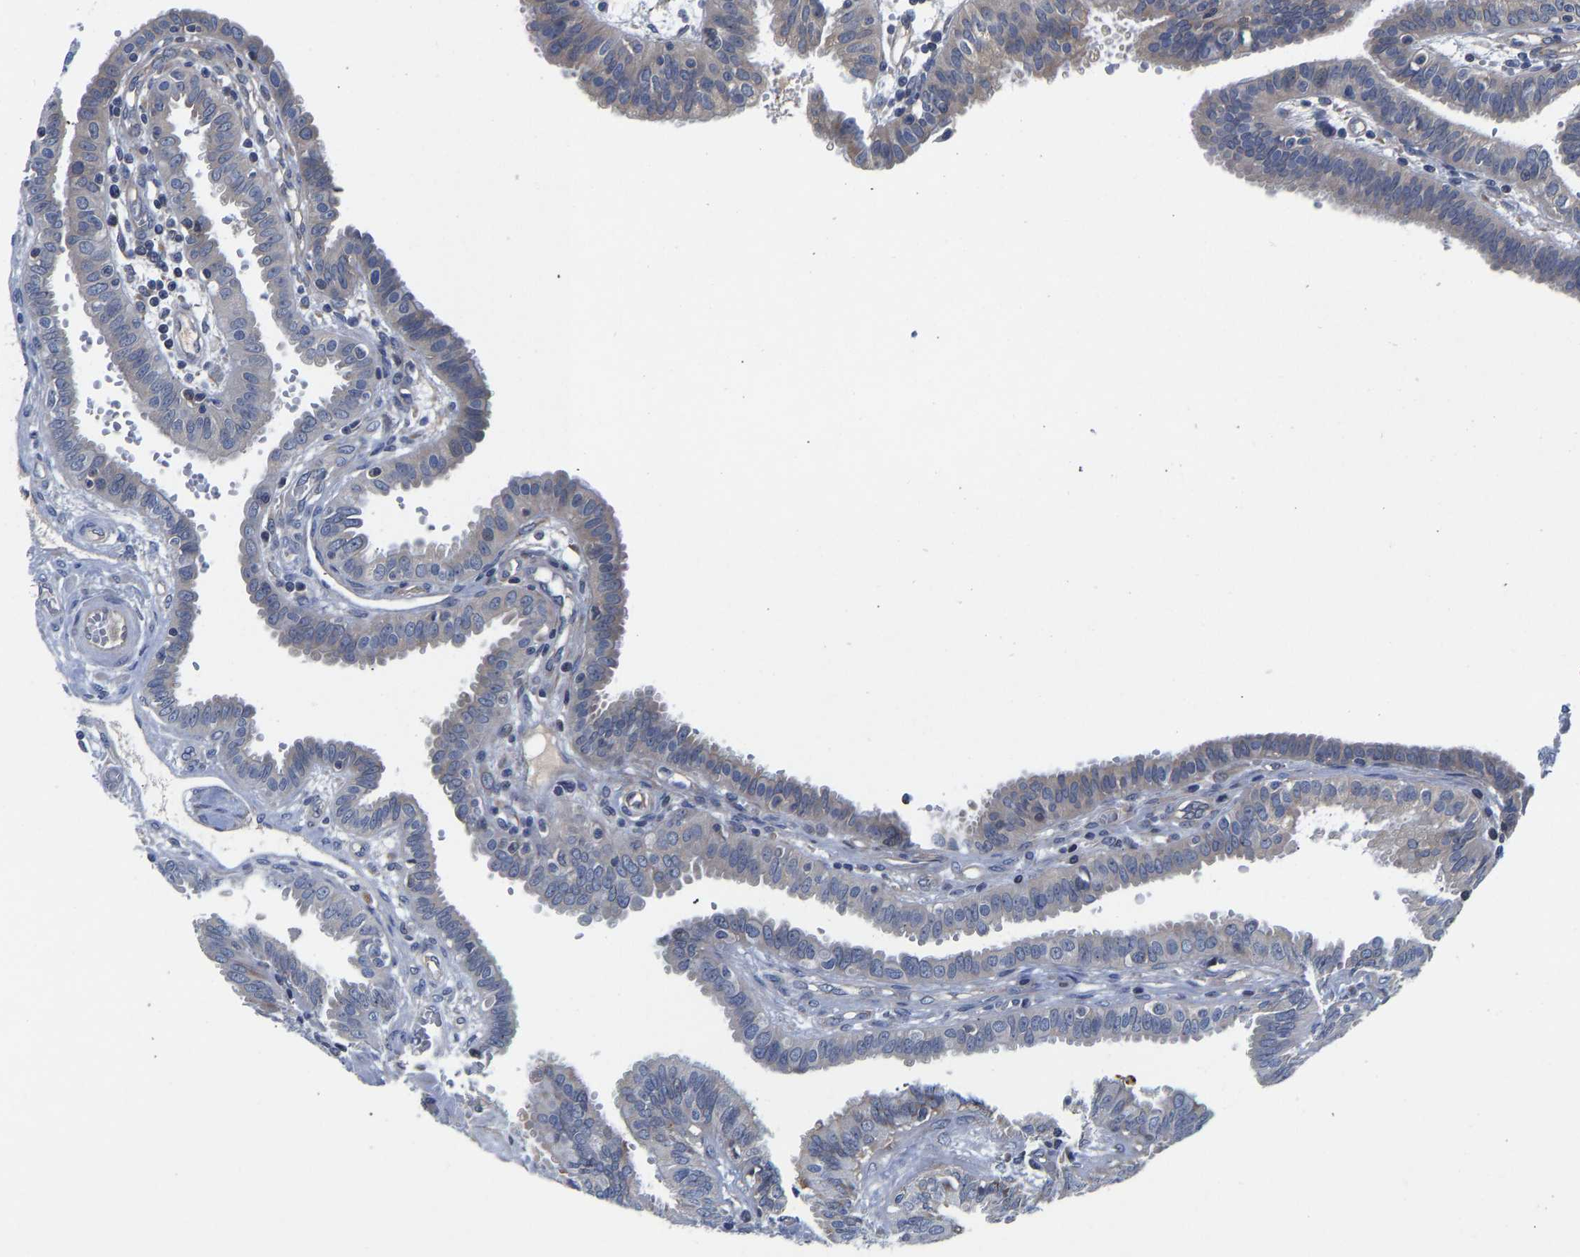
{"staining": {"intensity": "weak", "quantity": "<25%", "location": "cytoplasmic/membranous"}, "tissue": "fallopian tube", "cell_type": "Glandular cells", "image_type": "normal", "snomed": [{"axis": "morphology", "description": "Normal tissue, NOS"}, {"axis": "topography", "description": "Fallopian tube"}, {"axis": "topography", "description": "Placenta"}], "caption": "DAB immunohistochemical staining of unremarkable human fallopian tube shows no significant positivity in glandular cells.", "gene": "FRRS1", "patient": {"sex": "female", "age": 32}}